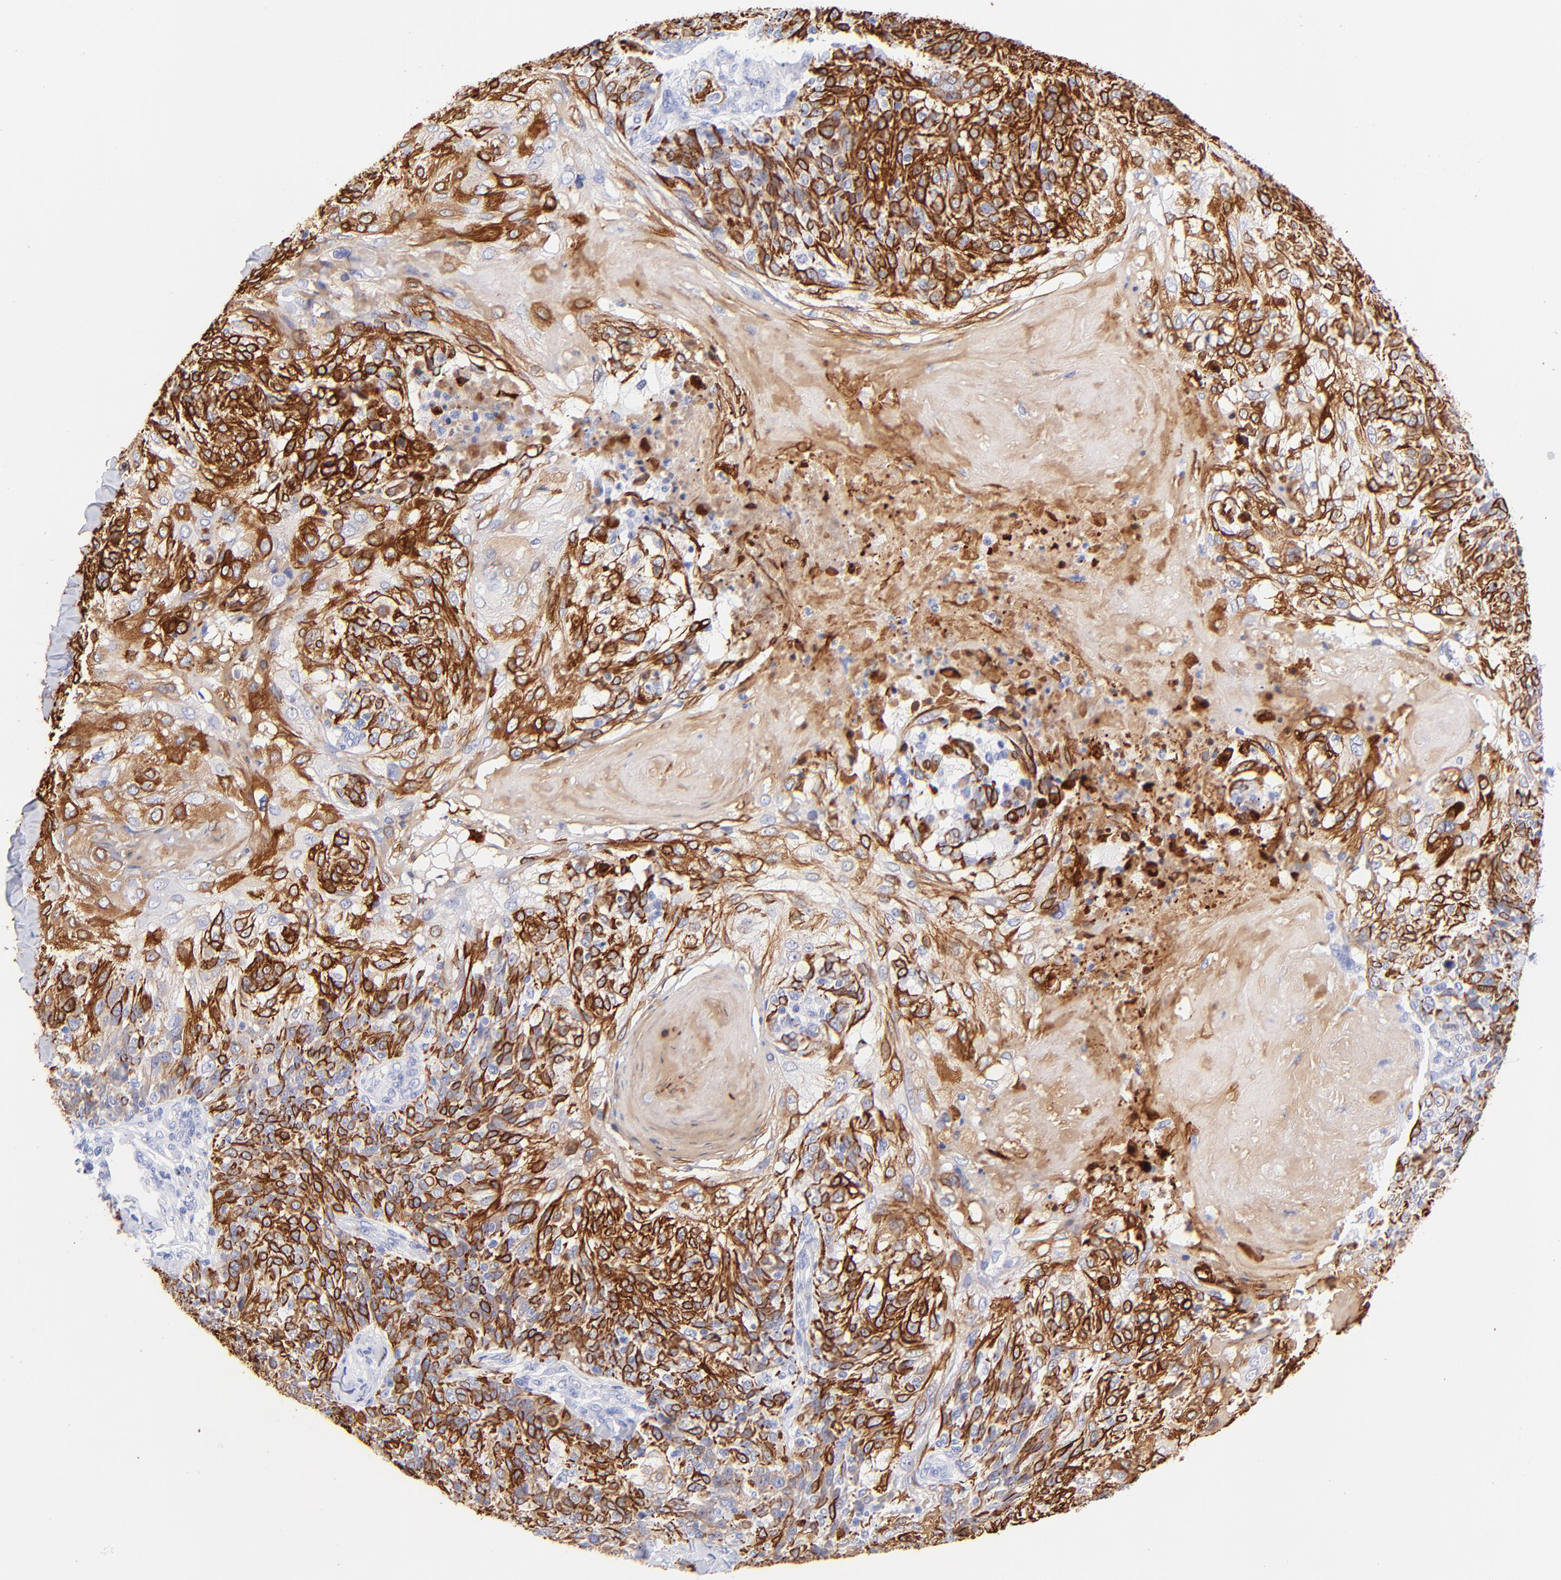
{"staining": {"intensity": "strong", "quantity": "25%-75%", "location": "cytoplasmic/membranous"}, "tissue": "skin cancer", "cell_type": "Tumor cells", "image_type": "cancer", "snomed": [{"axis": "morphology", "description": "Normal tissue, NOS"}, {"axis": "morphology", "description": "Squamous cell carcinoma, NOS"}, {"axis": "topography", "description": "Skin"}], "caption": "Squamous cell carcinoma (skin) stained with DAB immunohistochemistry displays high levels of strong cytoplasmic/membranous positivity in about 25%-75% of tumor cells. (brown staining indicates protein expression, while blue staining denotes nuclei).", "gene": "KRT19", "patient": {"sex": "female", "age": 83}}